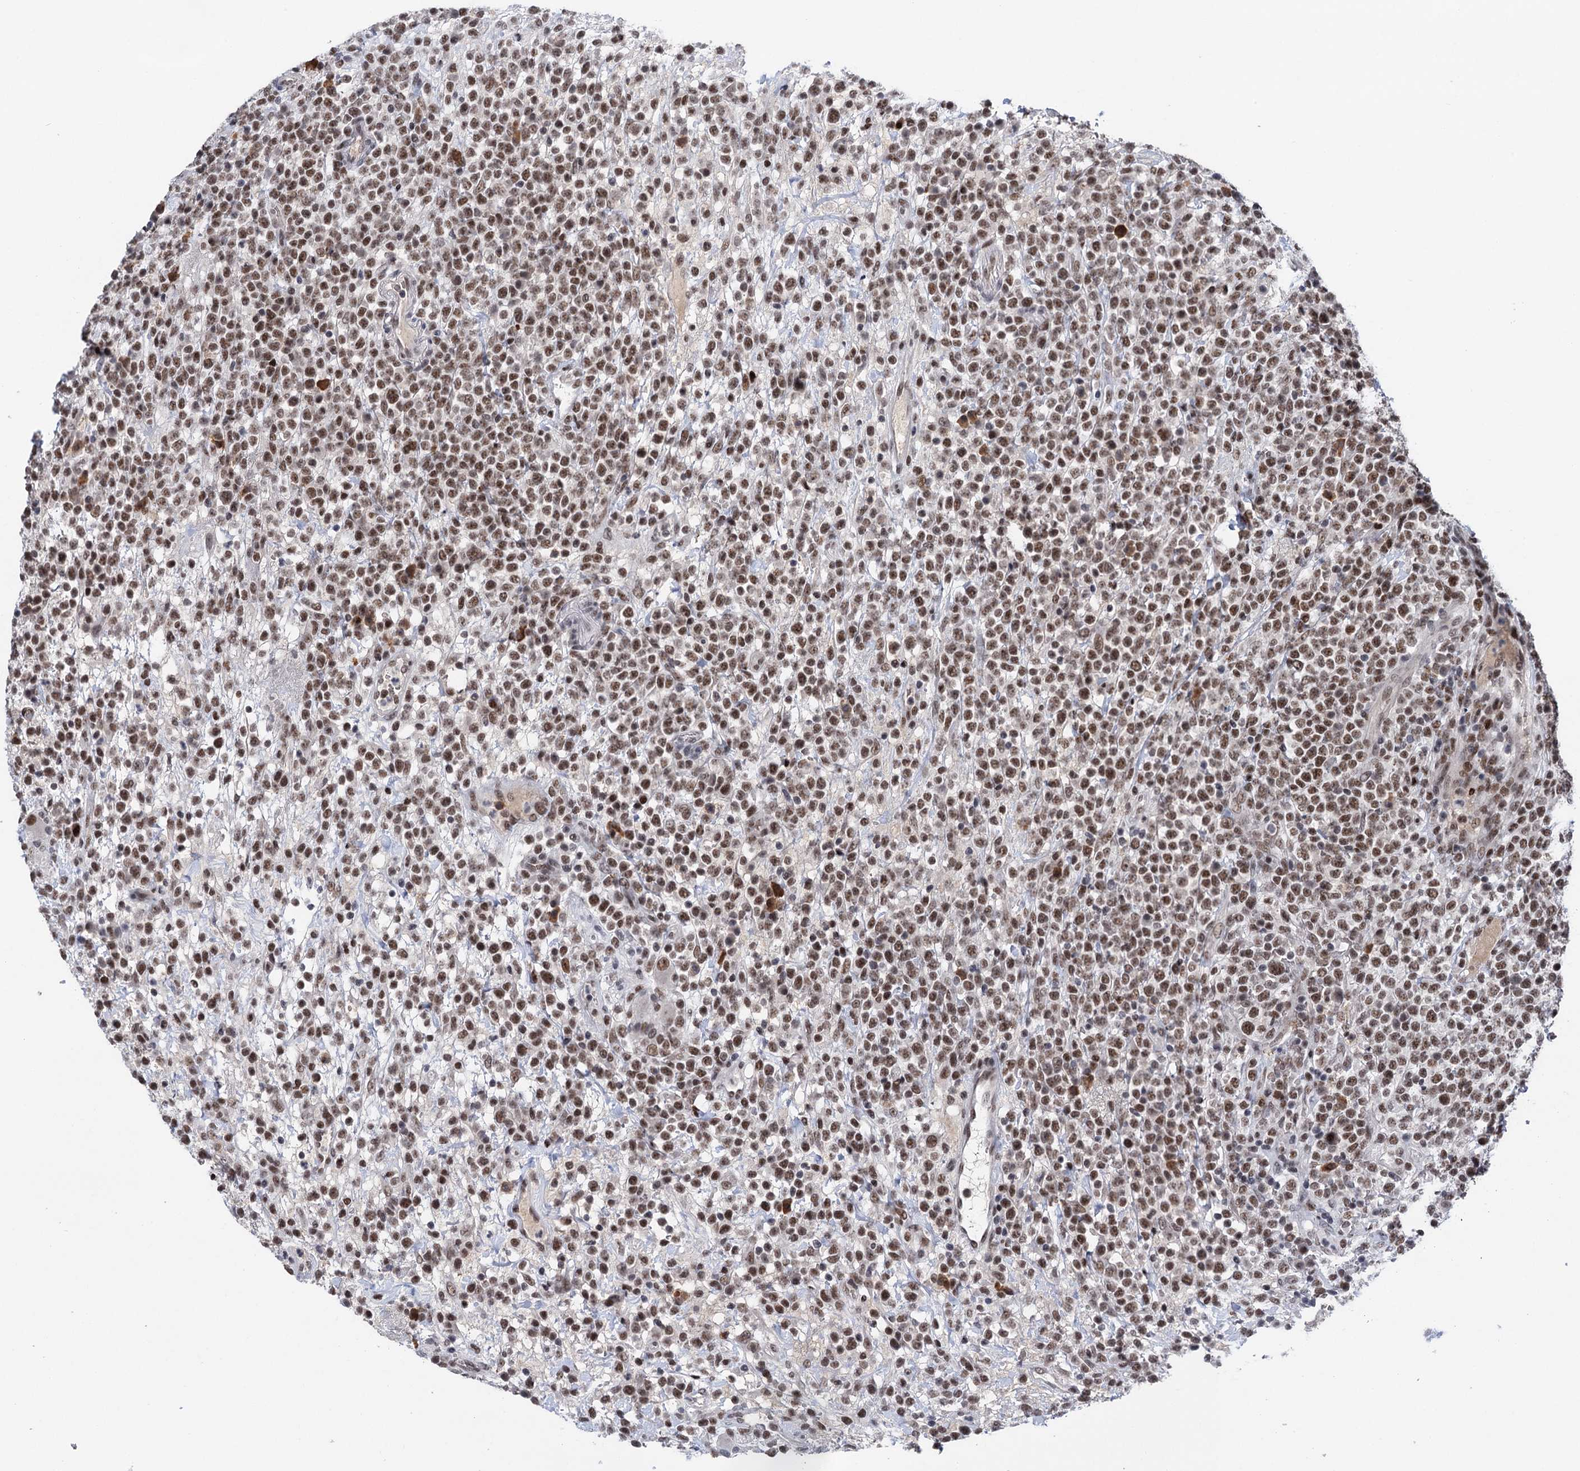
{"staining": {"intensity": "moderate", "quantity": "25%-75%", "location": "nuclear"}, "tissue": "lymphoma", "cell_type": "Tumor cells", "image_type": "cancer", "snomed": [{"axis": "morphology", "description": "Malignant lymphoma, non-Hodgkin's type, High grade"}, {"axis": "topography", "description": "Colon"}], "caption": "The immunohistochemical stain shows moderate nuclear staining in tumor cells of lymphoma tissue.", "gene": "ZCCHC10", "patient": {"sex": "female", "age": 53}}